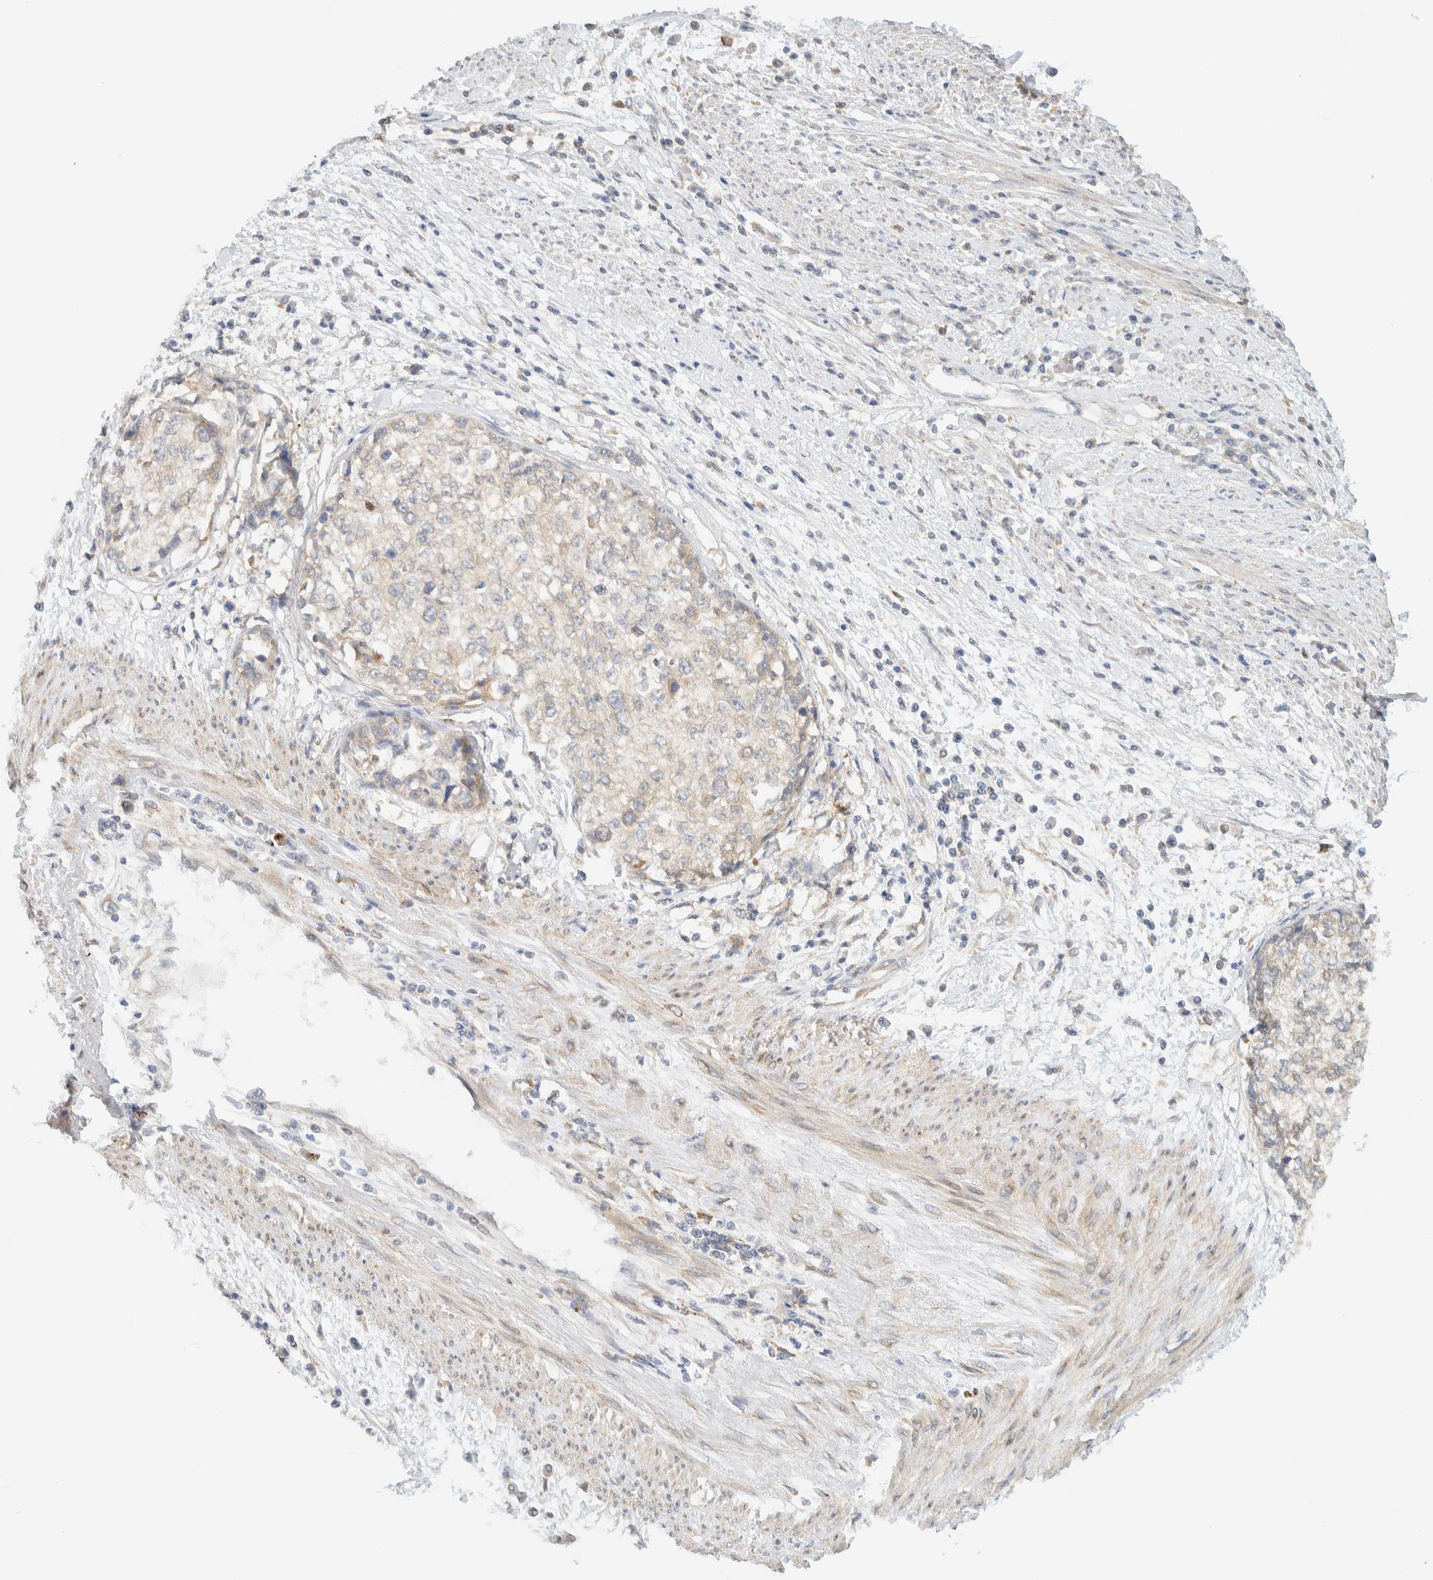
{"staining": {"intensity": "weak", "quantity": "<25%", "location": "cytoplasmic/membranous"}, "tissue": "cervical cancer", "cell_type": "Tumor cells", "image_type": "cancer", "snomed": [{"axis": "morphology", "description": "Squamous cell carcinoma, NOS"}, {"axis": "topography", "description": "Cervix"}], "caption": "This is an immunohistochemistry photomicrograph of squamous cell carcinoma (cervical). There is no expression in tumor cells.", "gene": "NT5C", "patient": {"sex": "female", "age": 57}}